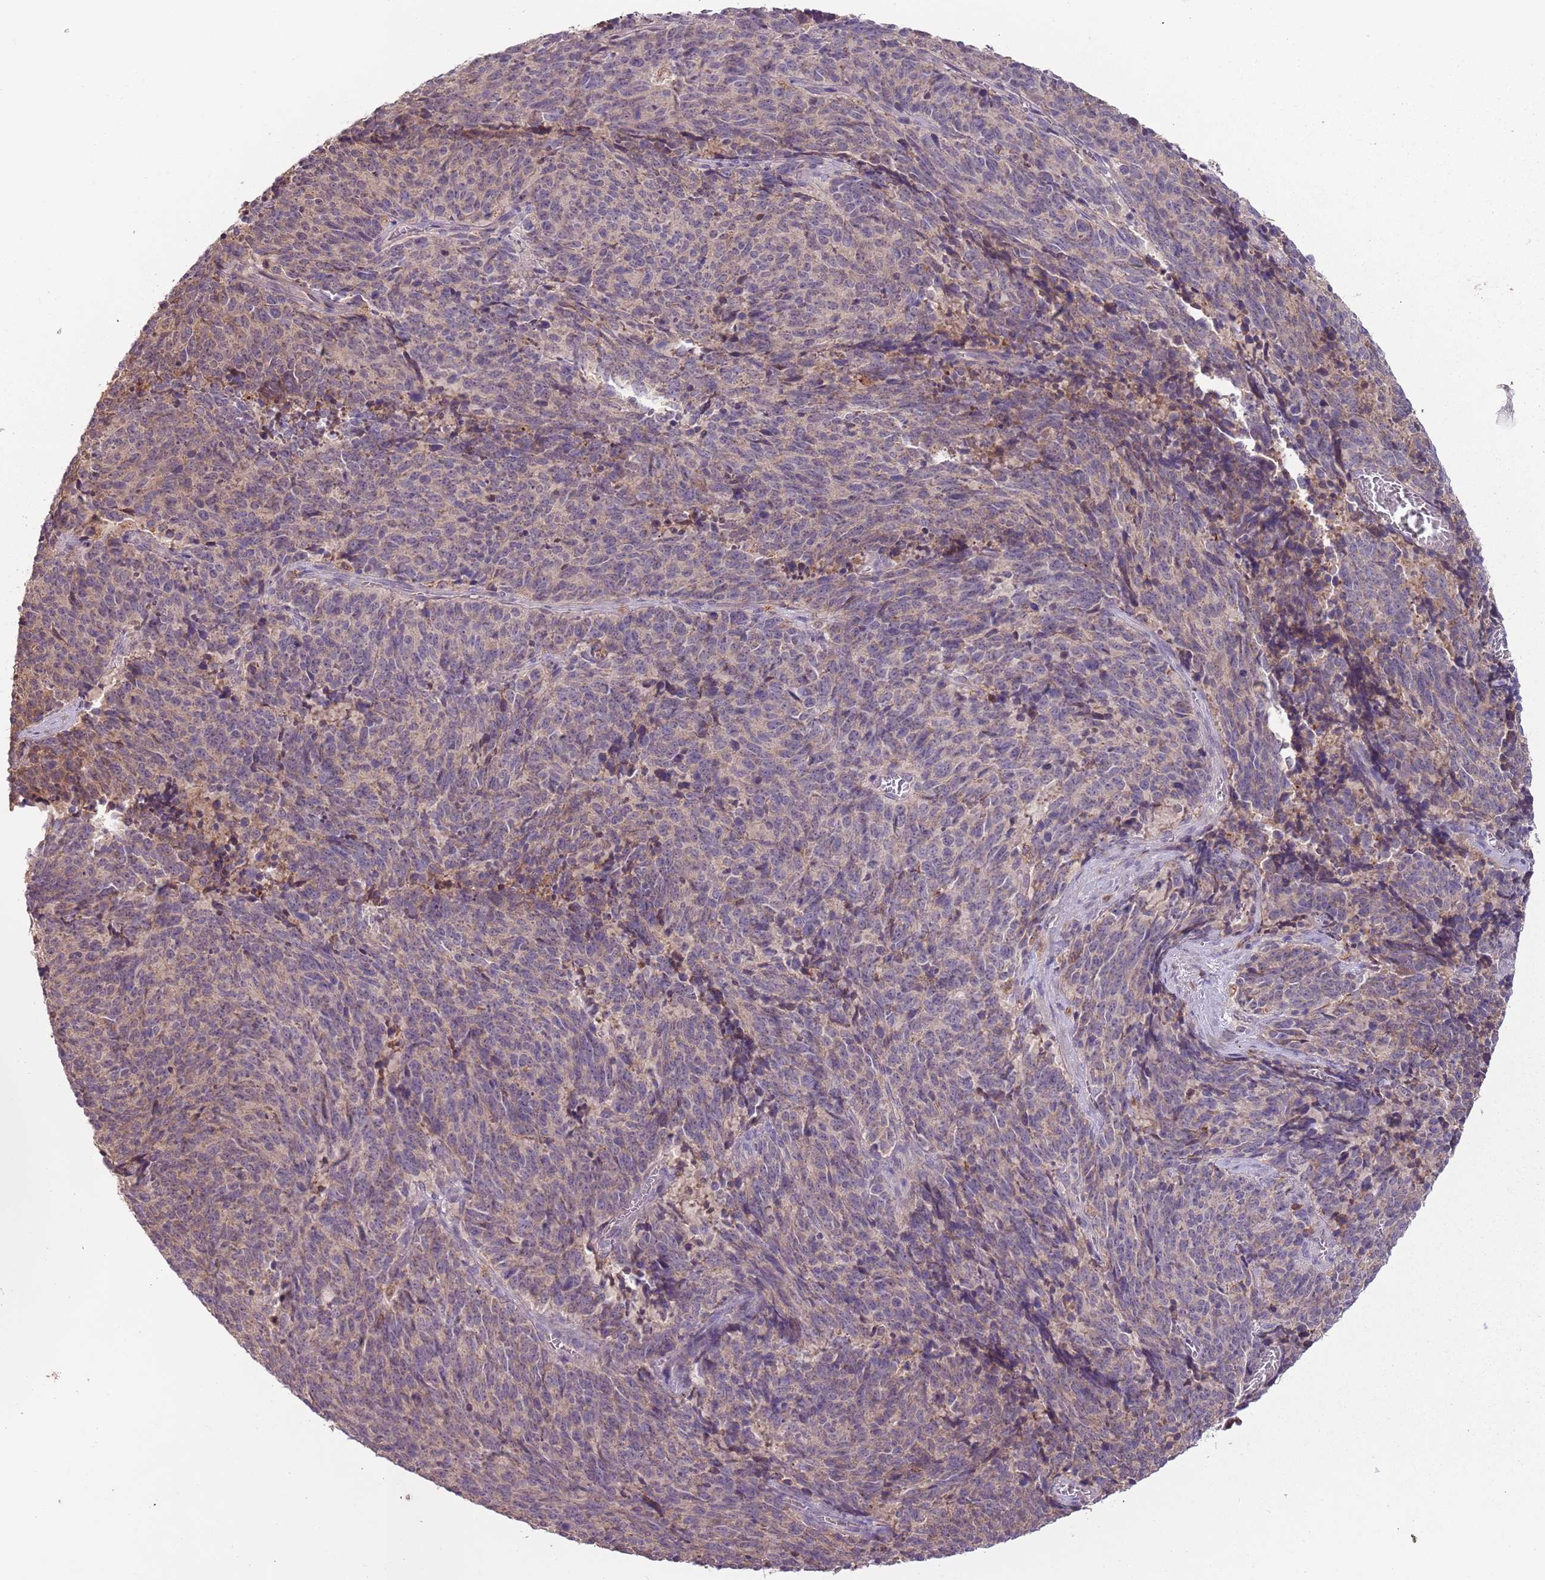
{"staining": {"intensity": "weak", "quantity": "25%-75%", "location": "cytoplasmic/membranous"}, "tissue": "cervical cancer", "cell_type": "Tumor cells", "image_type": "cancer", "snomed": [{"axis": "morphology", "description": "Squamous cell carcinoma, NOS"}, {"axis": "topography", "description": "Cervix"}], "caption": "Cervical squamous cell carcinoma stained with IHC reveals weak cytoplasmic/membranous expression in approximately 25%-75% of tumor cells.", "gene": "FECH", "patient": {"sex": "female", "age": 29}}